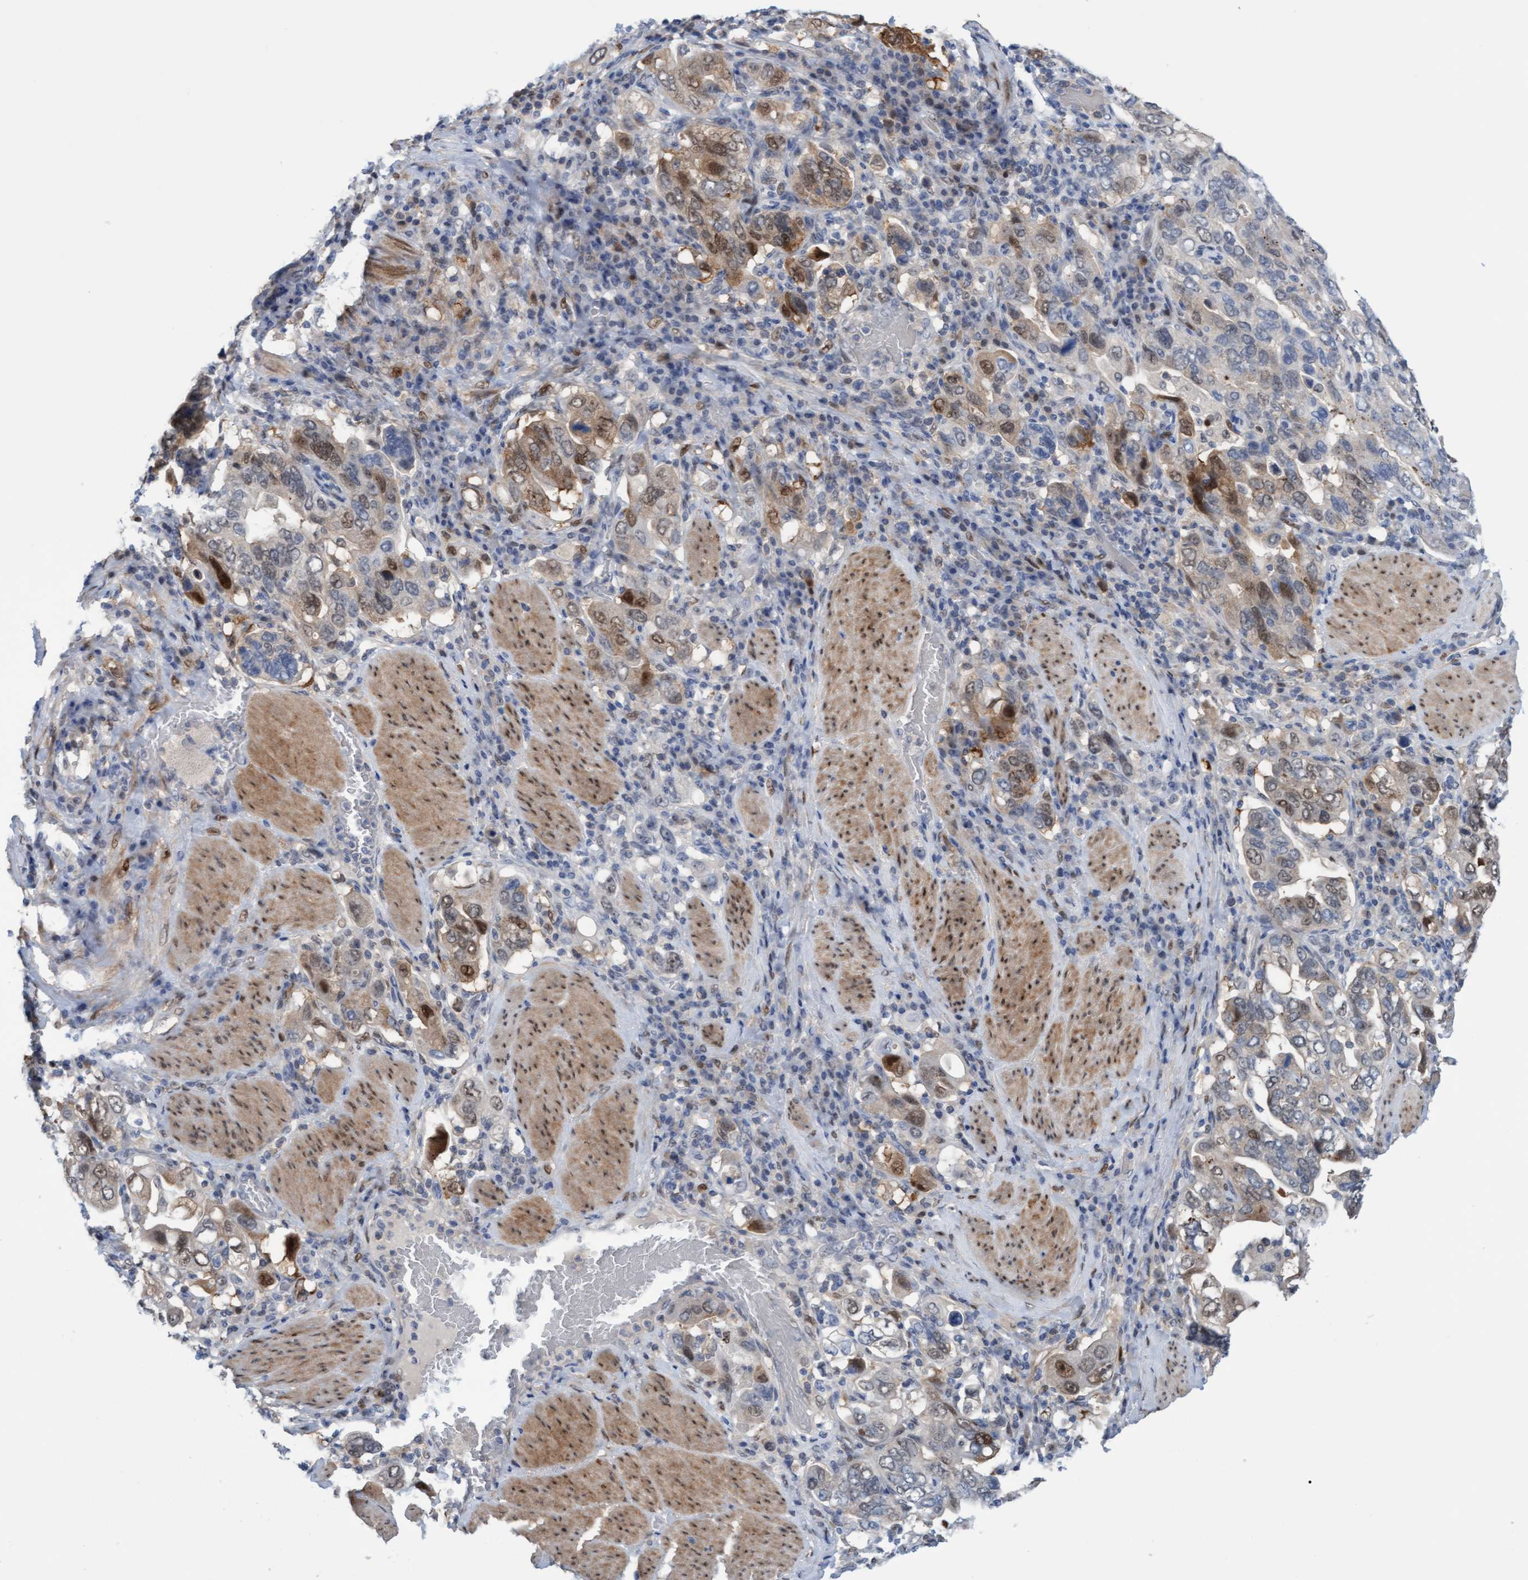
{"staining": {"intensity": "moderate", "quantity": "25%-75%", "location": "cytoplasmic/membranous,nuclear"}, "tissue": "stomach cancer", "cell_type": "Tumor cells", "image_type": "cancer", "snomed": [{"axis": "morphology", "description": "Adenocarcinoma, NOS"}, {"axis": "topography", "description": "Stomach, upper"}], "caption": "DAB immunohistochemical staining of adenocarcinoma (stomach) shows moderate cytoplasmic/membranous and nuclear protein staining in approximately 25%-75% of tumor cells.", "gene": "PINX1", "patient": {"sex": "male", "age": 62}}